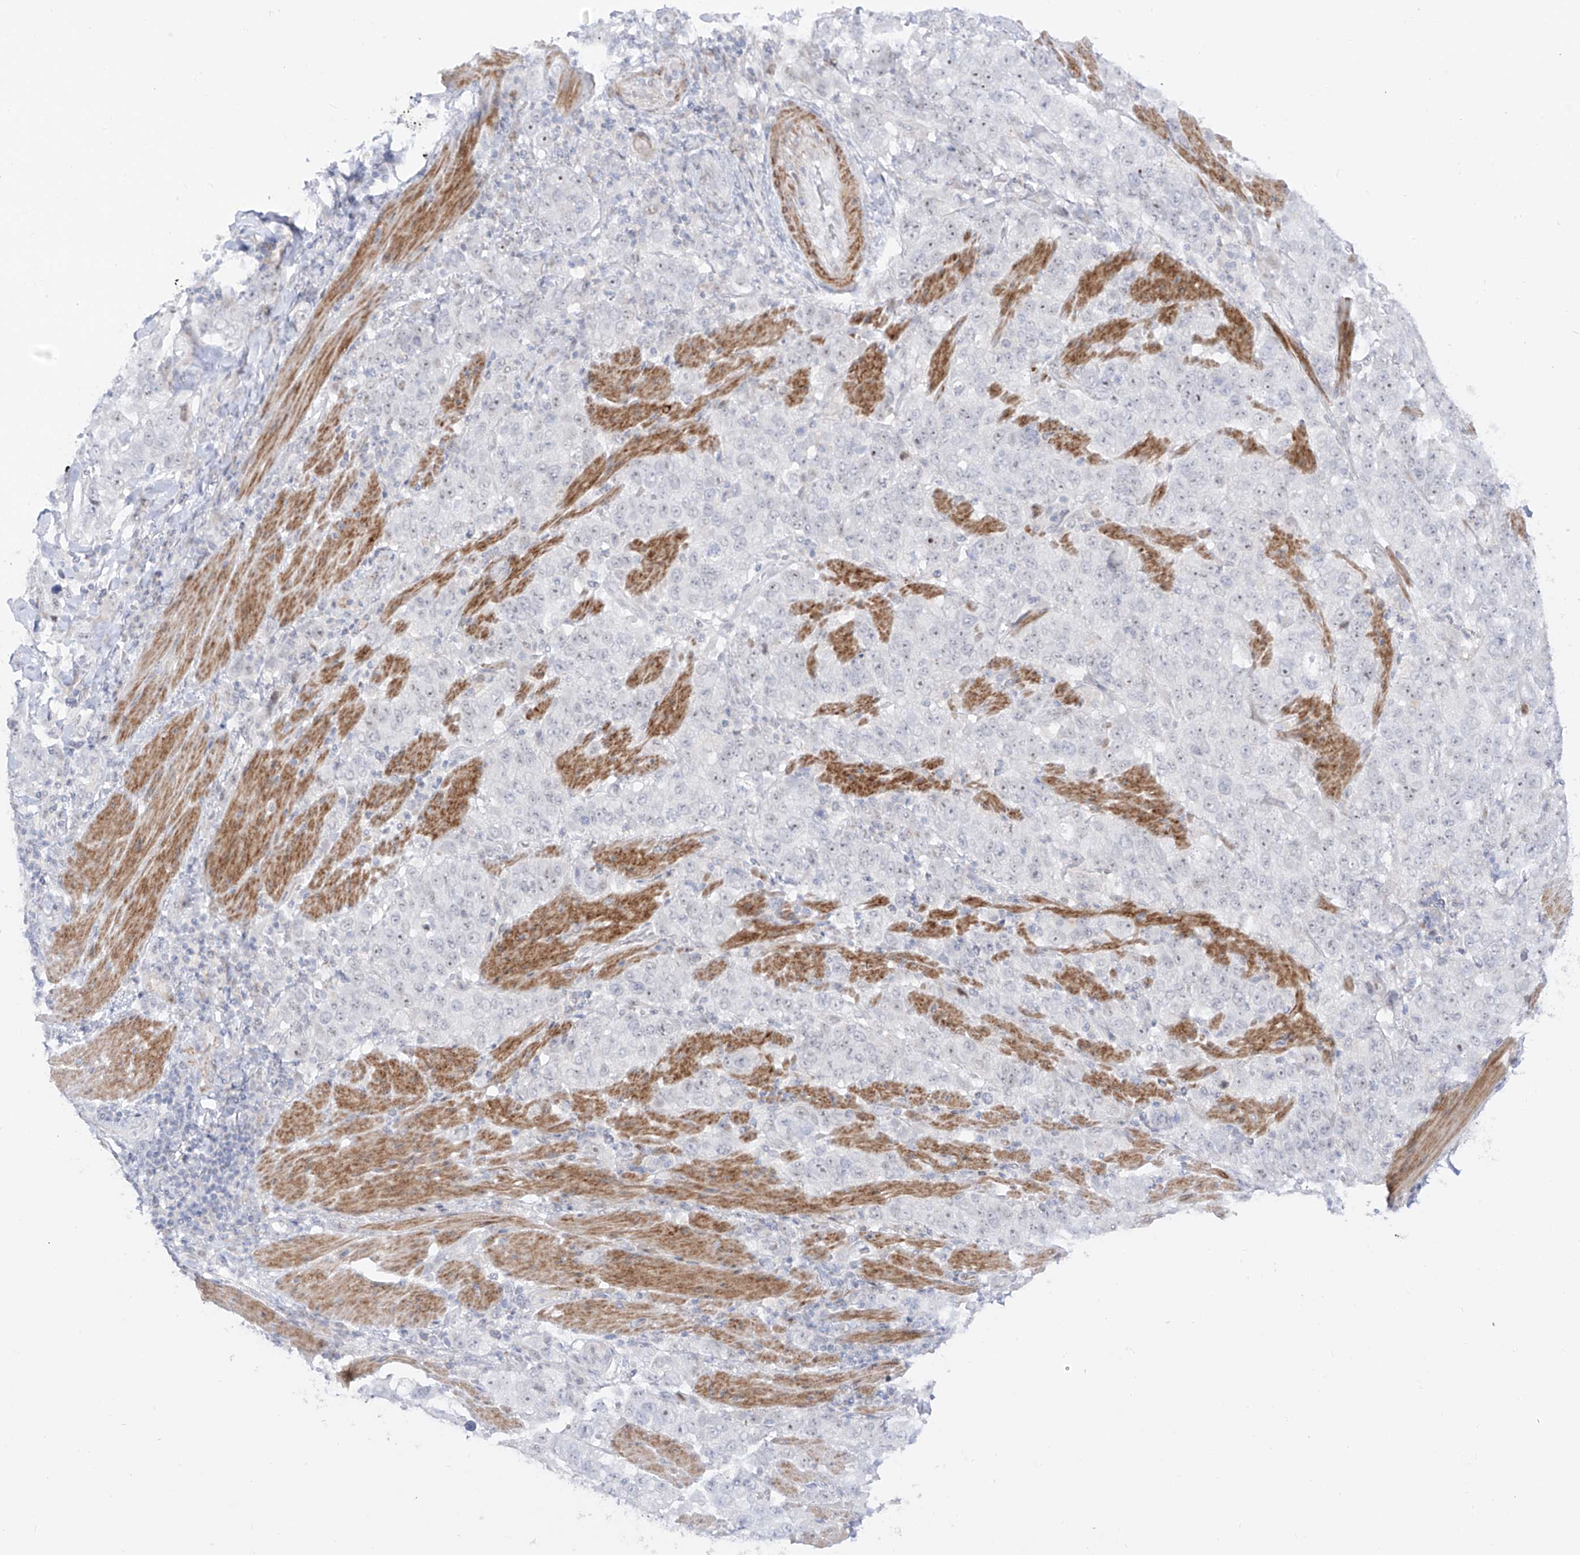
{"staining": {"intensity": "weak", "quantity": "<25%", "location": "nuclear"}, "tissue": "stomach cancer", "cell_type": "Tumor cells", "image_type": "cancer", "snomed": [{"axis": "morphology", "description": "Adenocarcinoma, NOS"}, {"axis": "topography", "description": "Stomach"}], "caption": "Tumor cells show no significant protein positivity in stomach cancer (adenocarcinoma).", "gene": "ZNF180", "patient": {"sex": "male", "age": 48}}